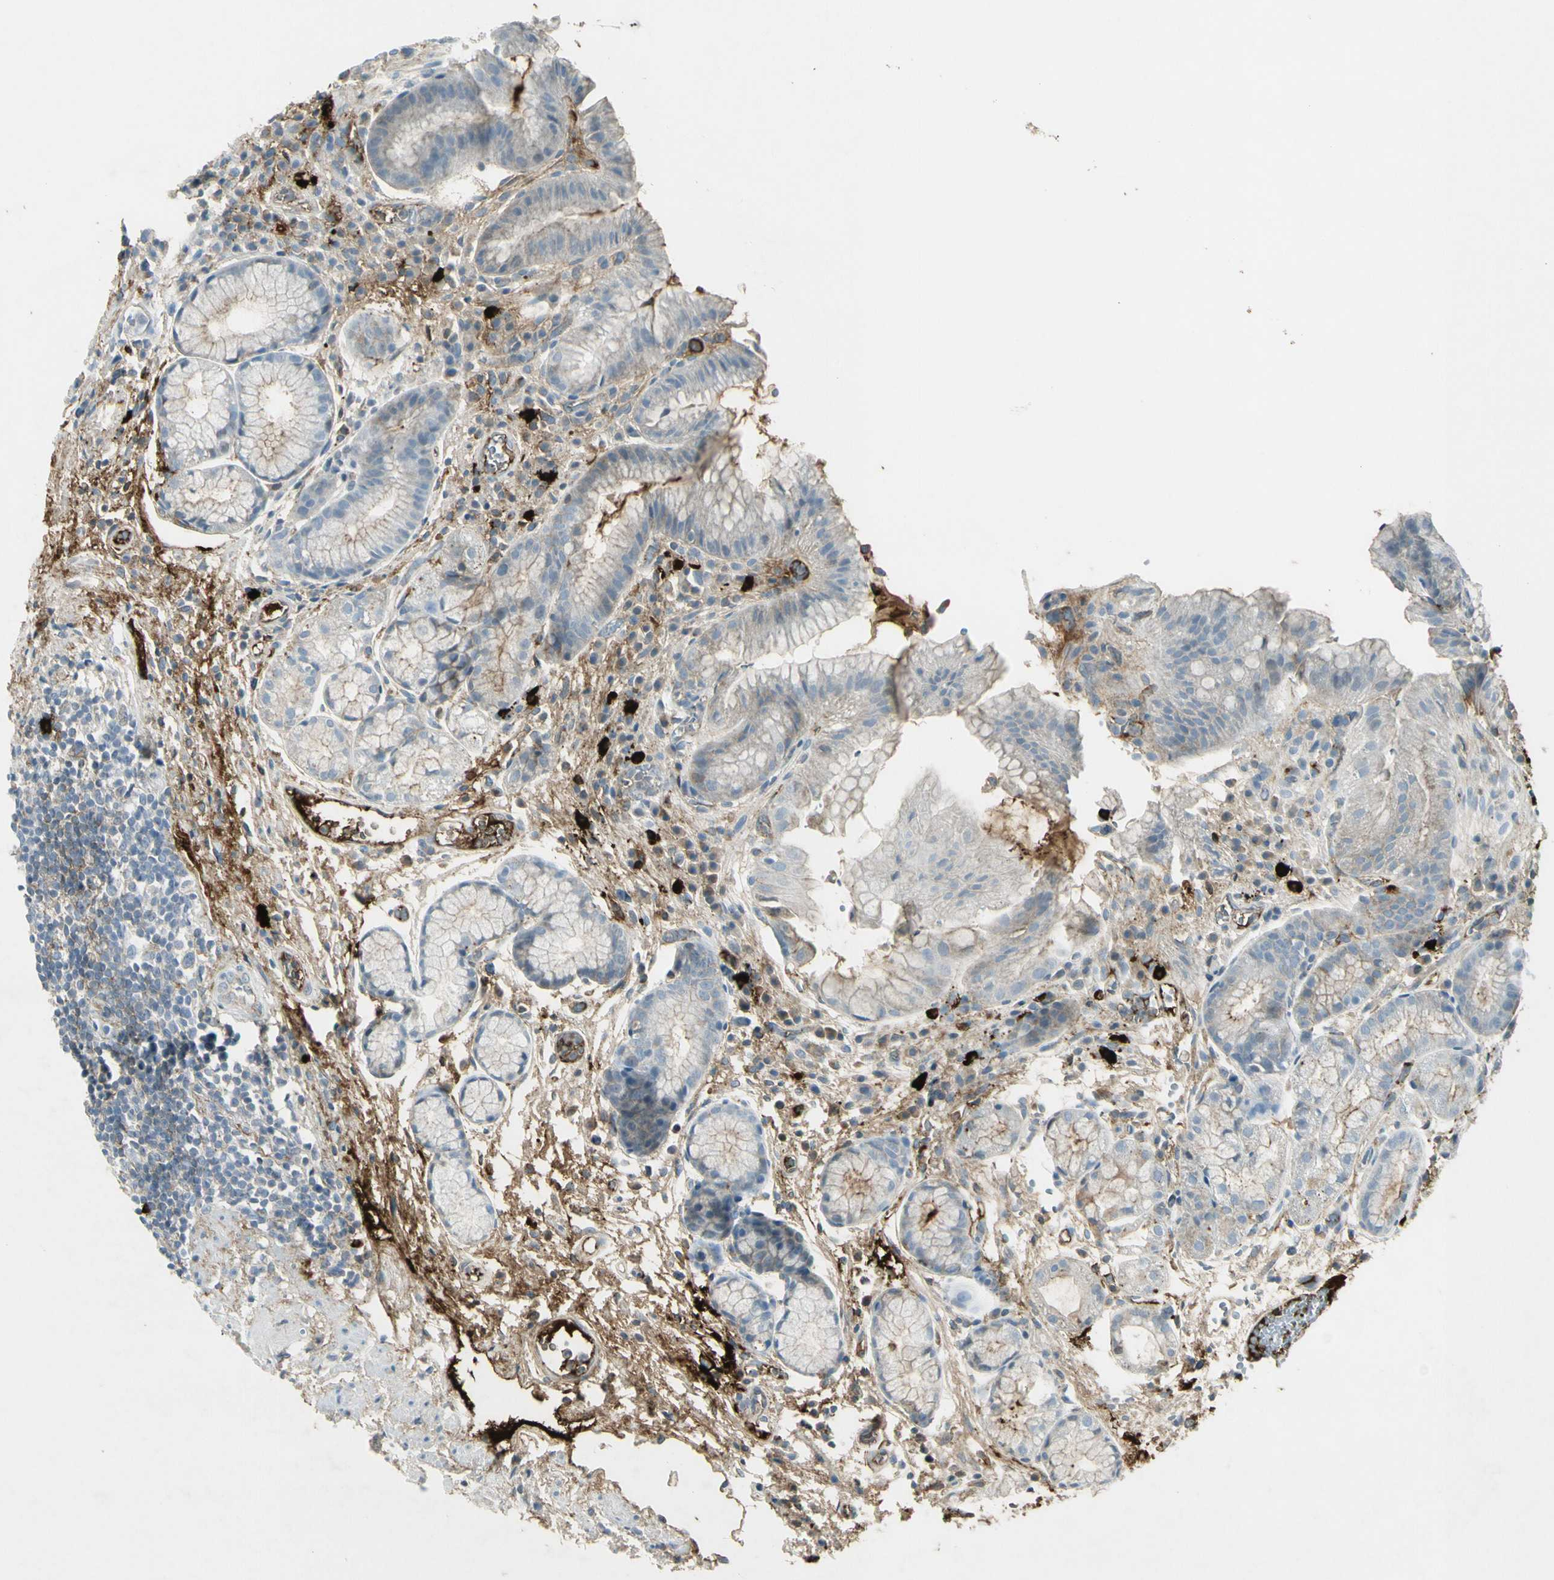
{"staining": {"intensity": "moderate", "quantity": "25%-75%", "location": "cytoplasmic/membranous"}, "tissue": "stomach", "cell_type": "Glandular cells", "image_type": "normal", "snomed": [{"axis": "morphology", "description": "Normal tissue, NOS"}, {"axis": "topography", "description": "Stomach, upper"}], "caption": "Protein expression analysis of unremarkable human stomach reveals moderate cytoplasmic/membranous staining in approximately 25%-75% of glandular cells. The staining was performed using DAB (3,3'-diaminobenzidine), with brown indicating positive protein expression. Nuclei are stained blue with hematoxylin.", "gene": "IGHM", "patient": {"sex": "male", "age": 72}}